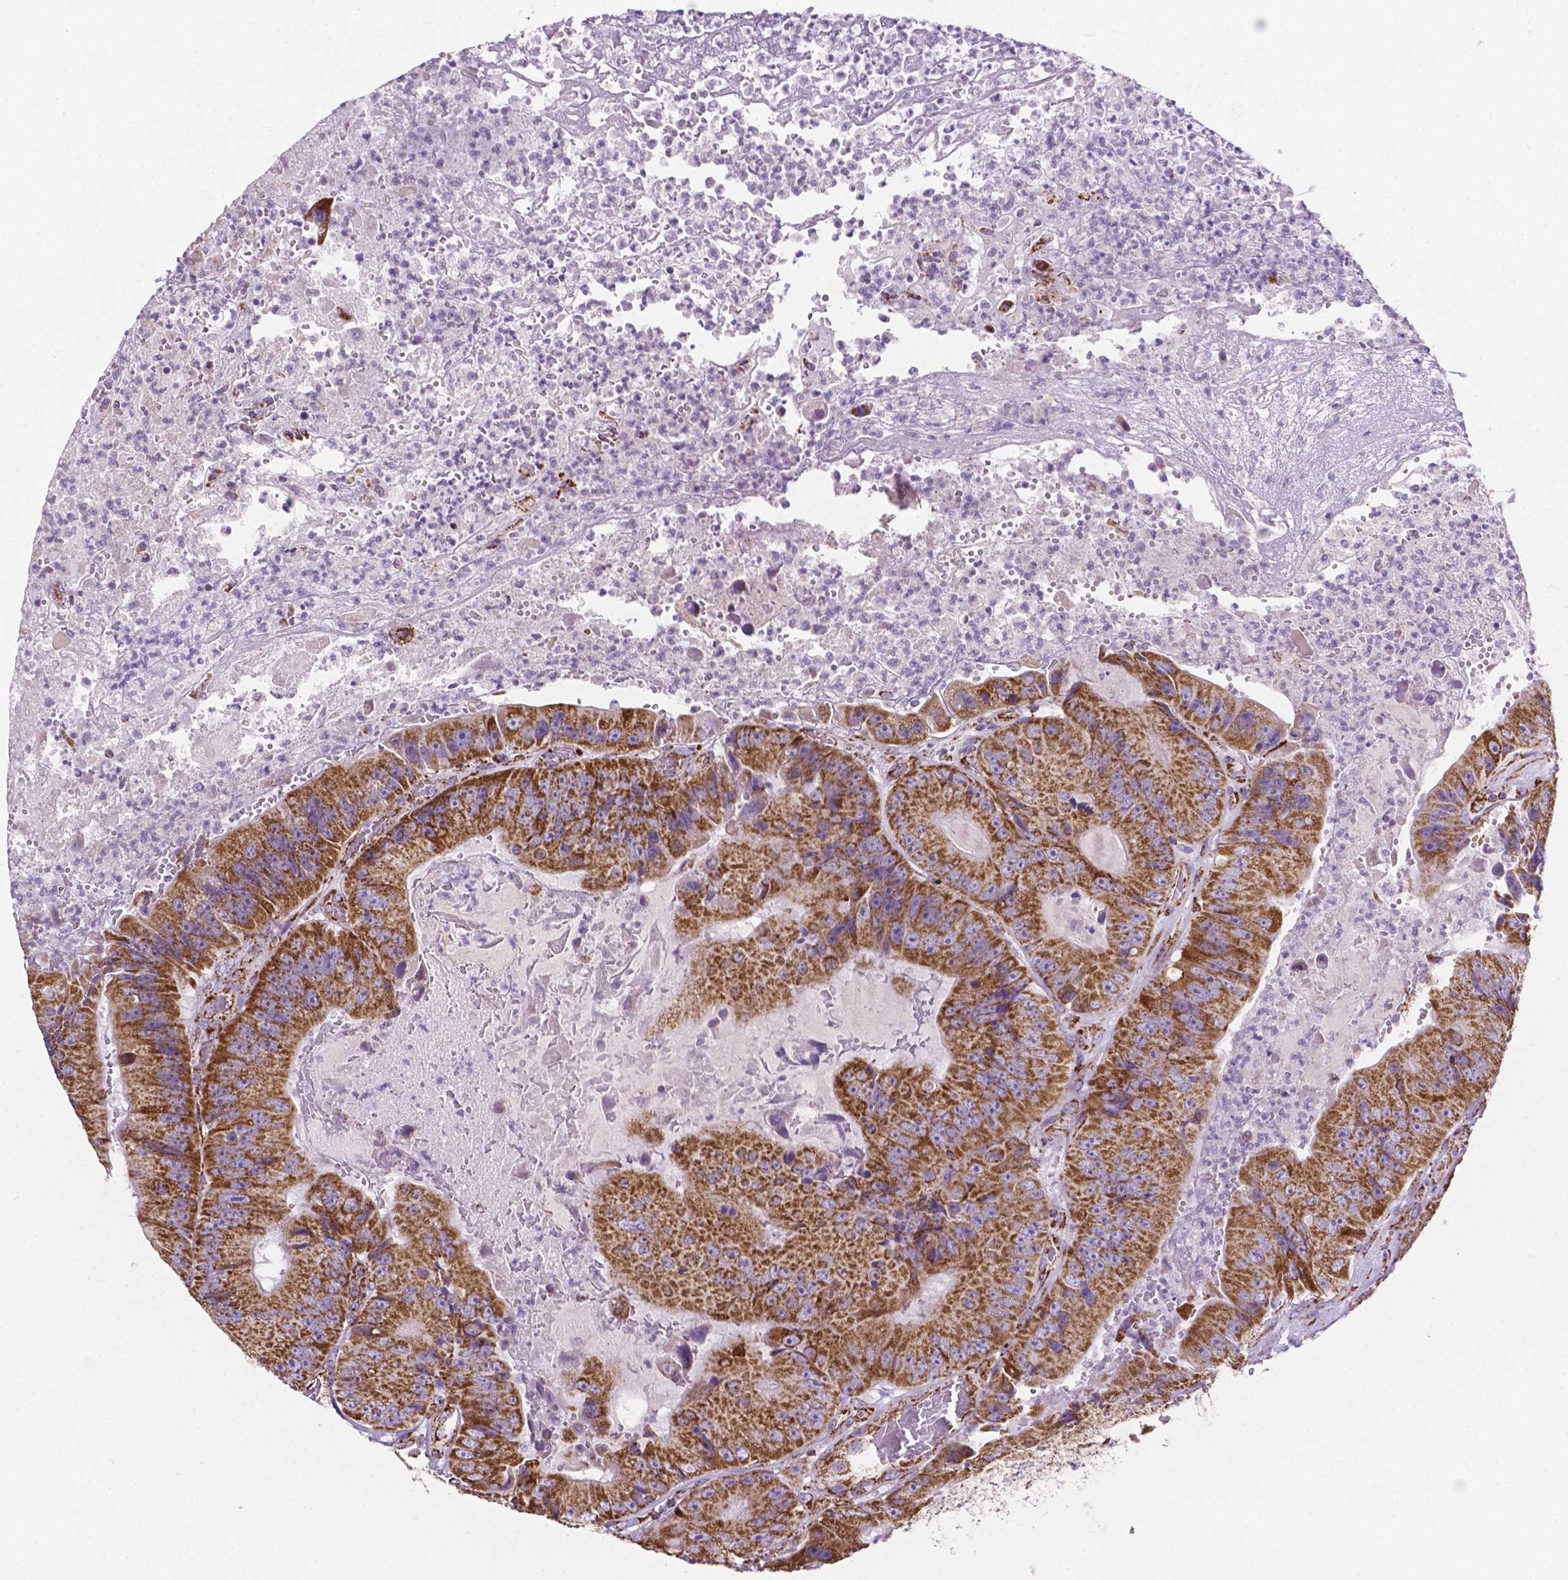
{"staining": {"intensity": "strong", "quantity": ">75%", "location": "cytoplasmic/membranous"}, "tissue": "colorectal cancer", "cell_type": "Tumor cells", "image_type": "cancer", "snomed": [{"axis": "morphology", "description": "Adenocarcinoma, NOS"}, {"axis": "topography", "description": "Colon"}], "caption": "Protein expression analysis of colorectal adenocarcinoma shows strong cytoplasmic/membranous positivity in about >75% of tumor cells.", "gene": "RMDN3", "patient": {"sex": "female", "age": 86}}